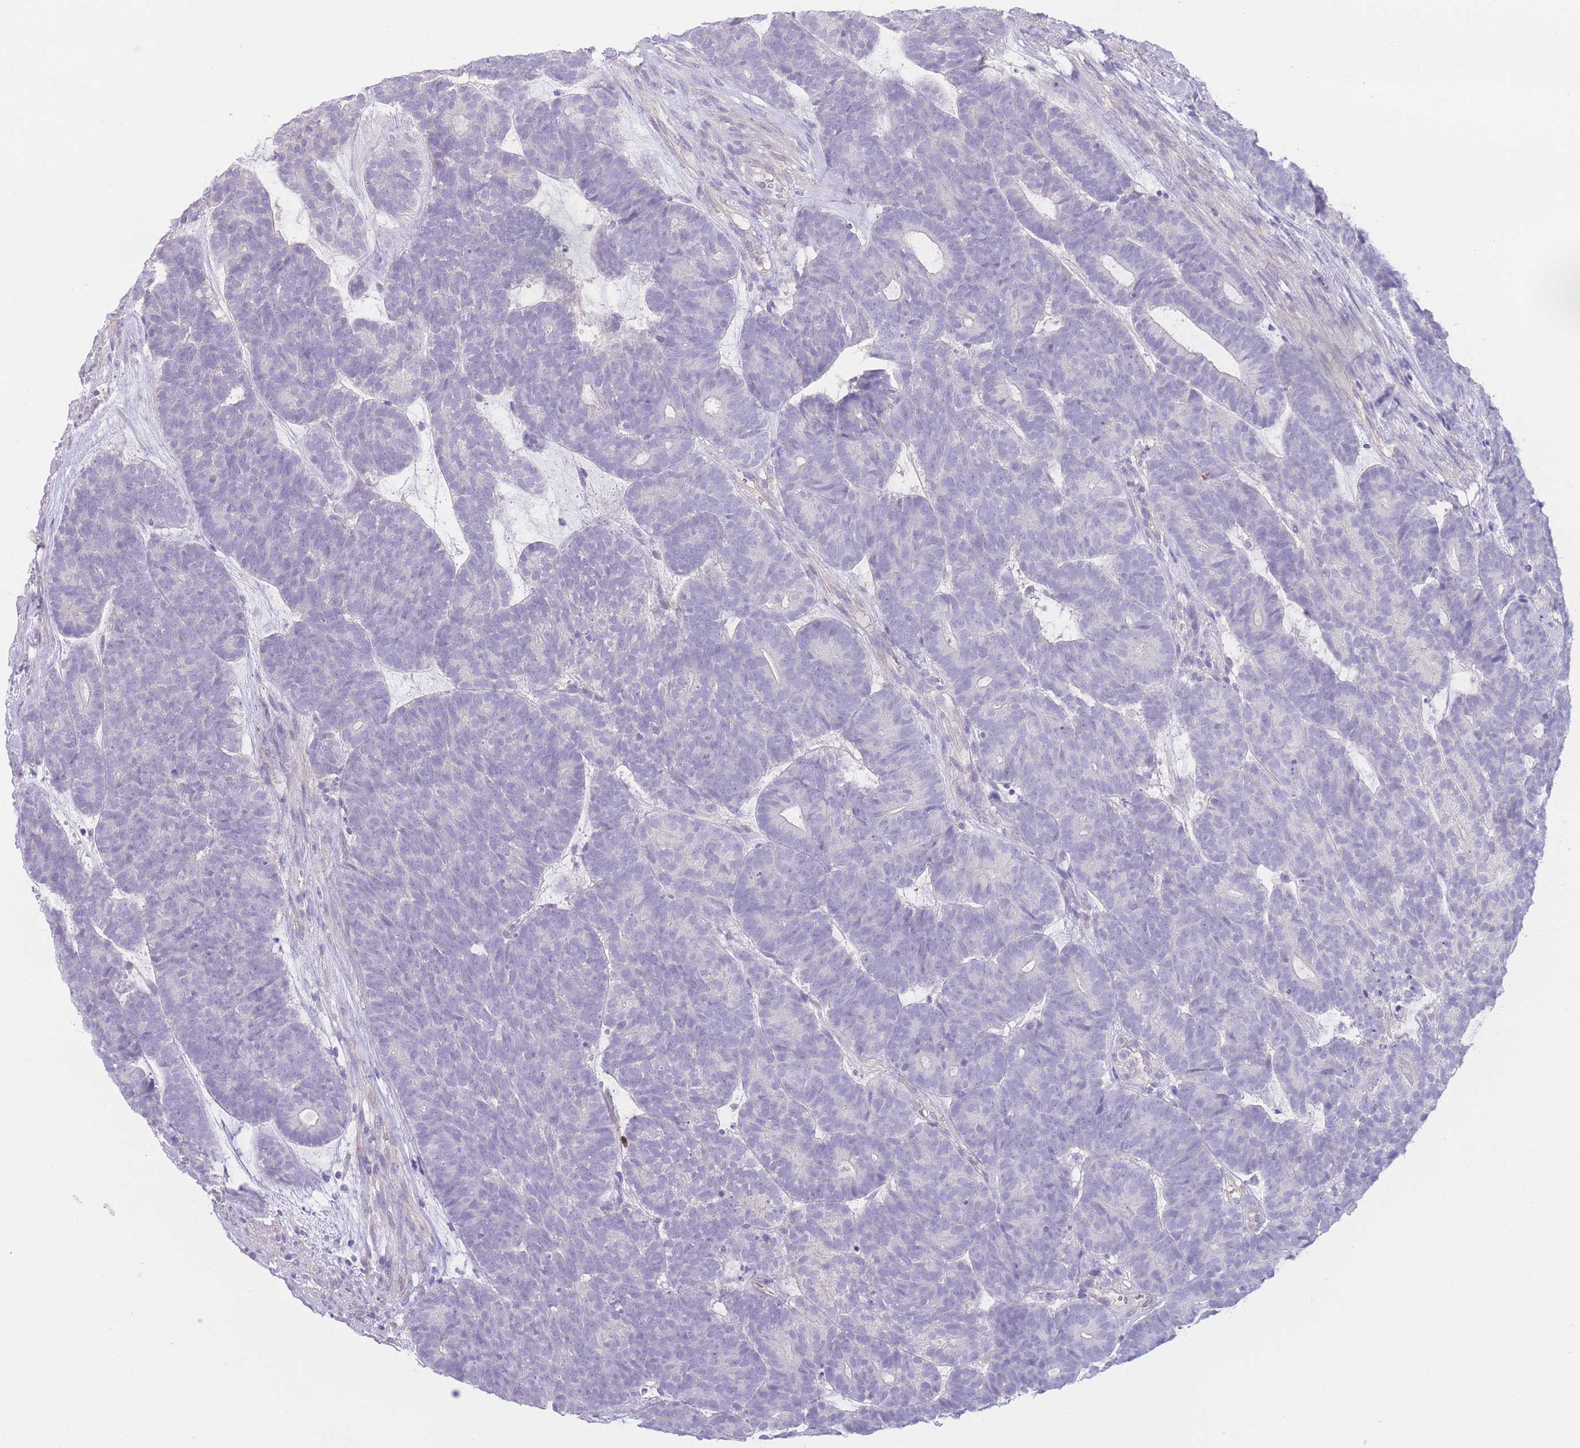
{"staining": {"intensity": "negative", "quantity": "none", "location": "none"}, "tissue": "head and neck cancer", "cell_type": "Tumor cells", "image_type": "cancer", "snomed": [{"axis": "morphology", "description": "Adenocarcinoma, NOS"}, {"axis": "topography", "description": "Head-Neck"}], "caption": "Head and neck cancer (adenocarcinoma) was stained to show a protein in brown. There is no significant expression in tumor cells. (IHC, brightfield microscopy, high magnification).", "gene": "BHLHA15", "patient": {"sex": "female", "age": 81}}